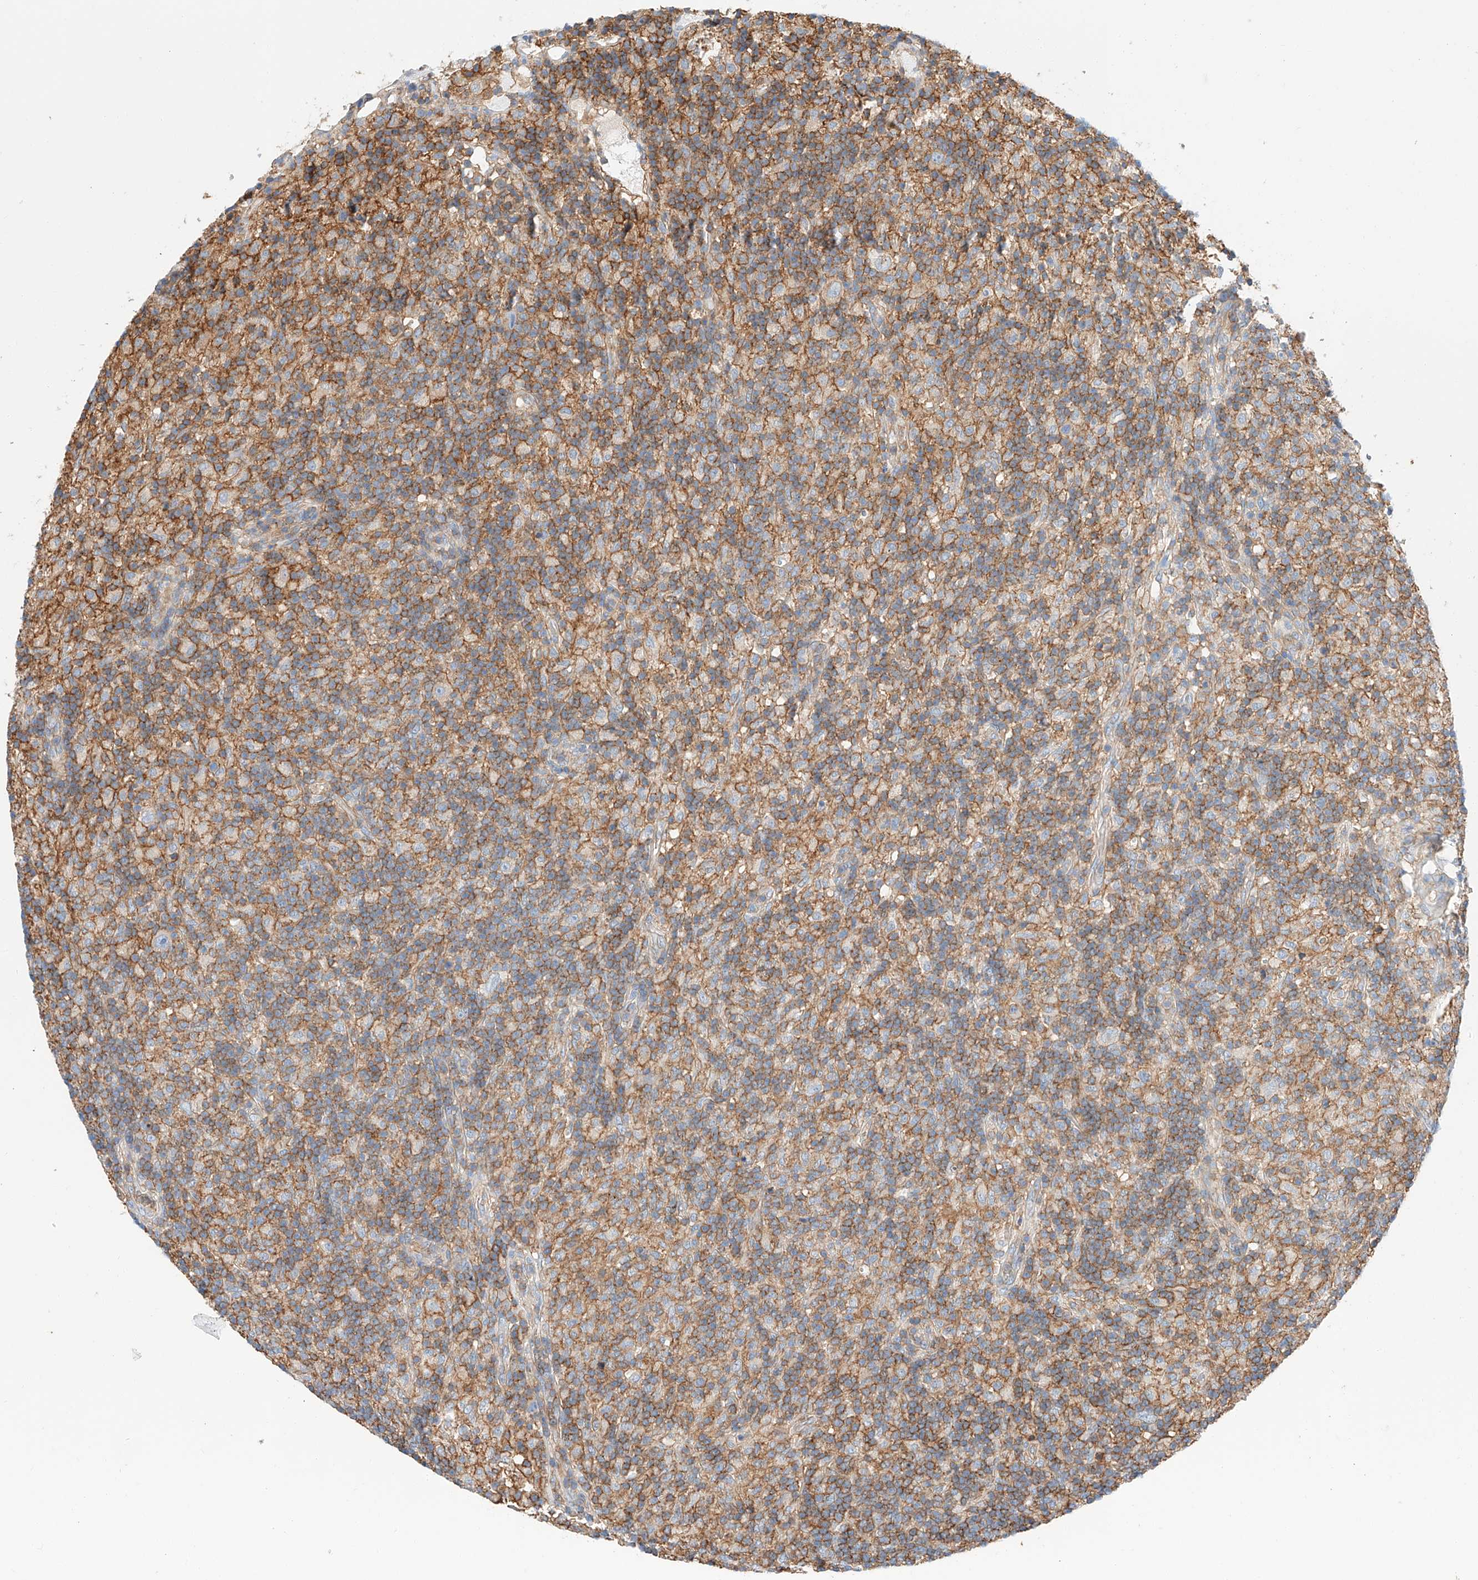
{"staining": {"intensity": "negative", "quantity": "none", "location": "none"}, "tissue": "lymphoma", "cell_type": "Tumor cells", "image_type": "cancer", "snomed": [{"axis": "morphology", "description": "Hodgkin's disease, NOS"}, {"axis": "topography", "description": "Lymph node"}], "caption": "A photomicrograph of human Hodgkin's disease is negative for staining in tumor cells. (DAB (3,3'-diaminobenzidine) IHC, high magnification).", "gene": "HAUS4", "patient": {"sex": "male", "age": 70}}